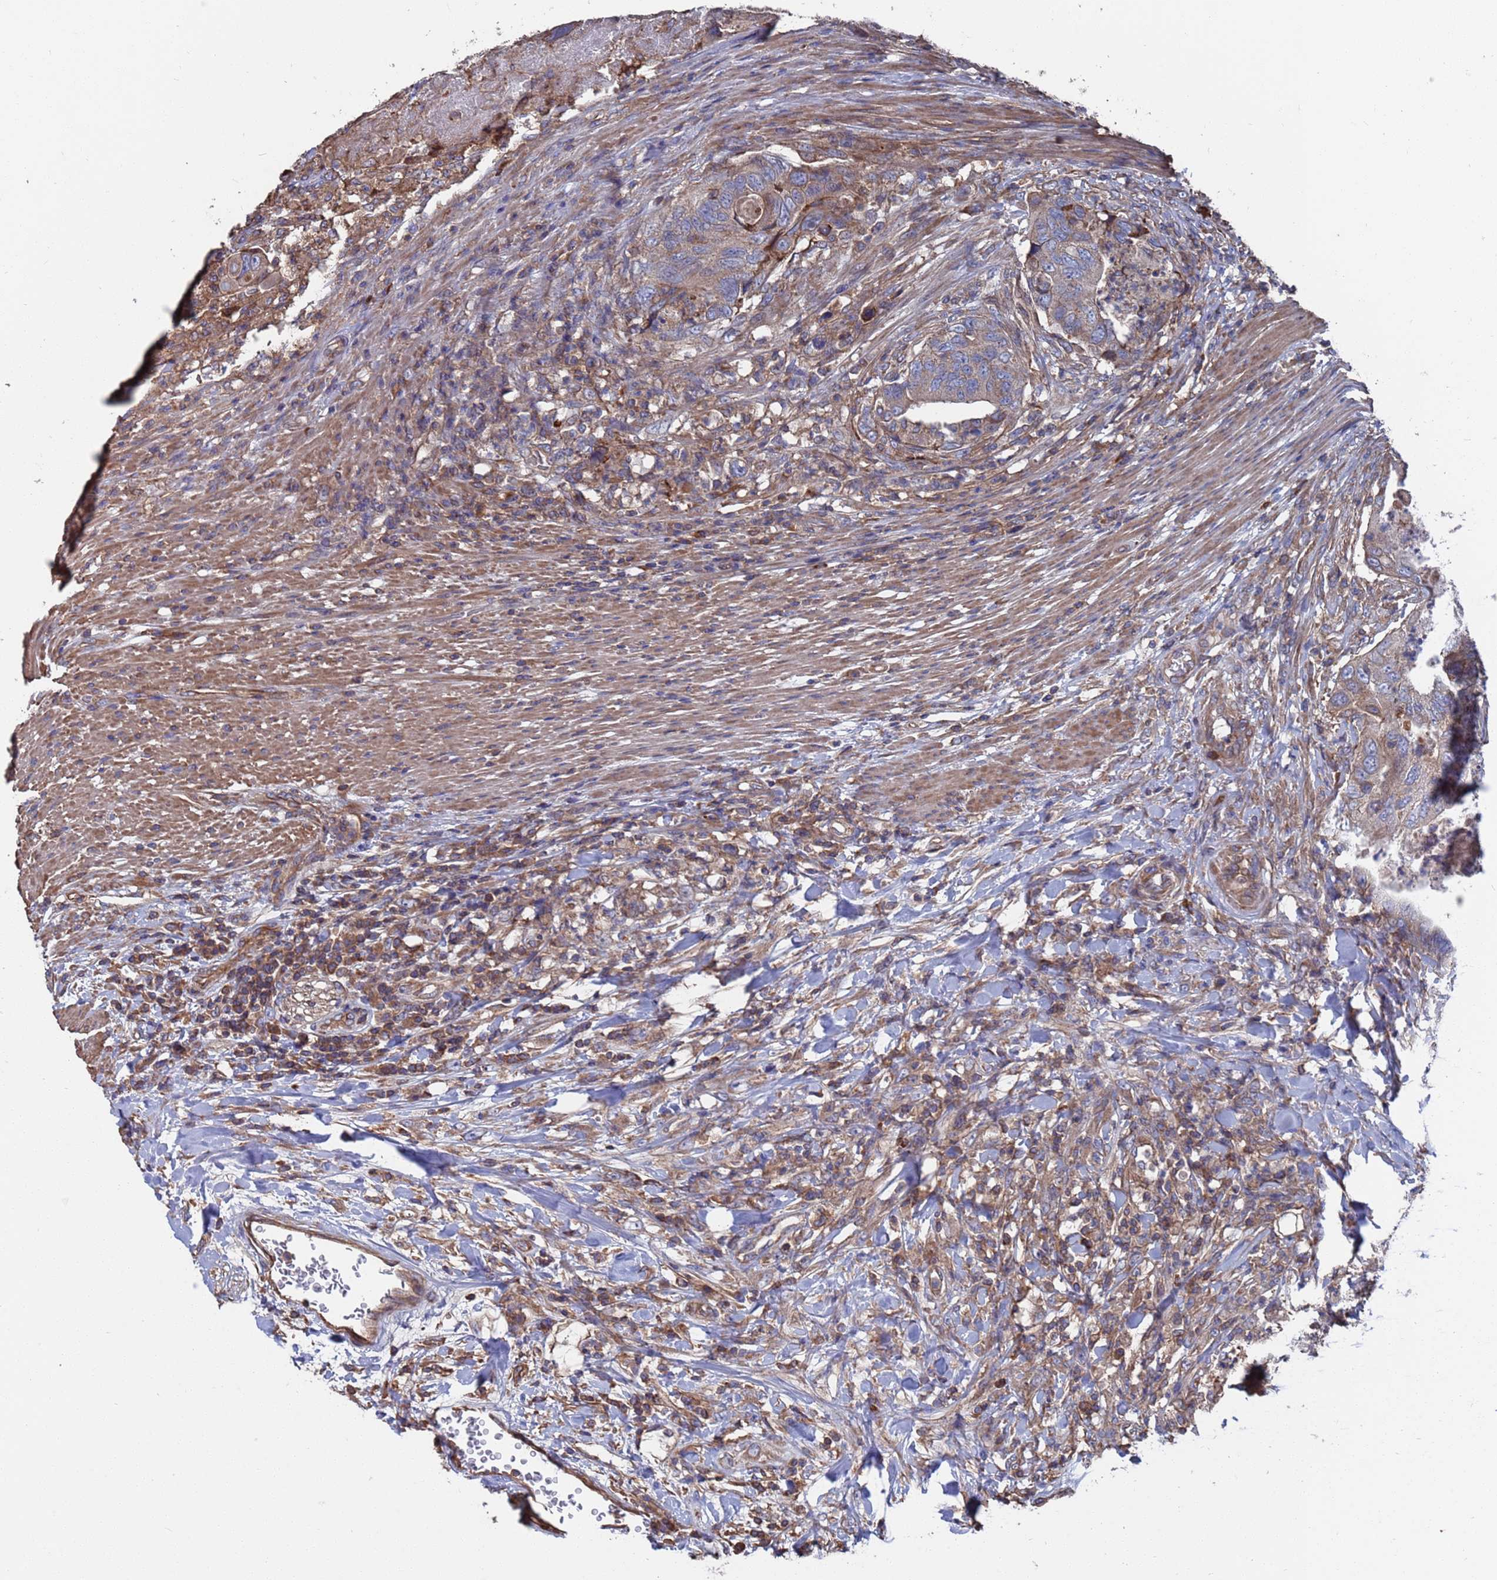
{"staining": {"intensity": "moderate", "quantity": "<25%", "location": "cytoplasmic/membranous"}, "tissue": "colorectal cancer", "cell_type": "Tumor cells", "image_type": "cancer", "snomed": [{"axis": "morphology", "description": "Adenocarcinoma, NOS"}, {"axis": "topography", "description": "Rectum"}], "caption": "The image reveals a brown stain indicating the presence of a protein in the cytoplasmic/membranous of tumor cells in colorectal adenocarcinoma.", "gene": "PYCR1", "patient": {"sex": "male", "age": 63}}